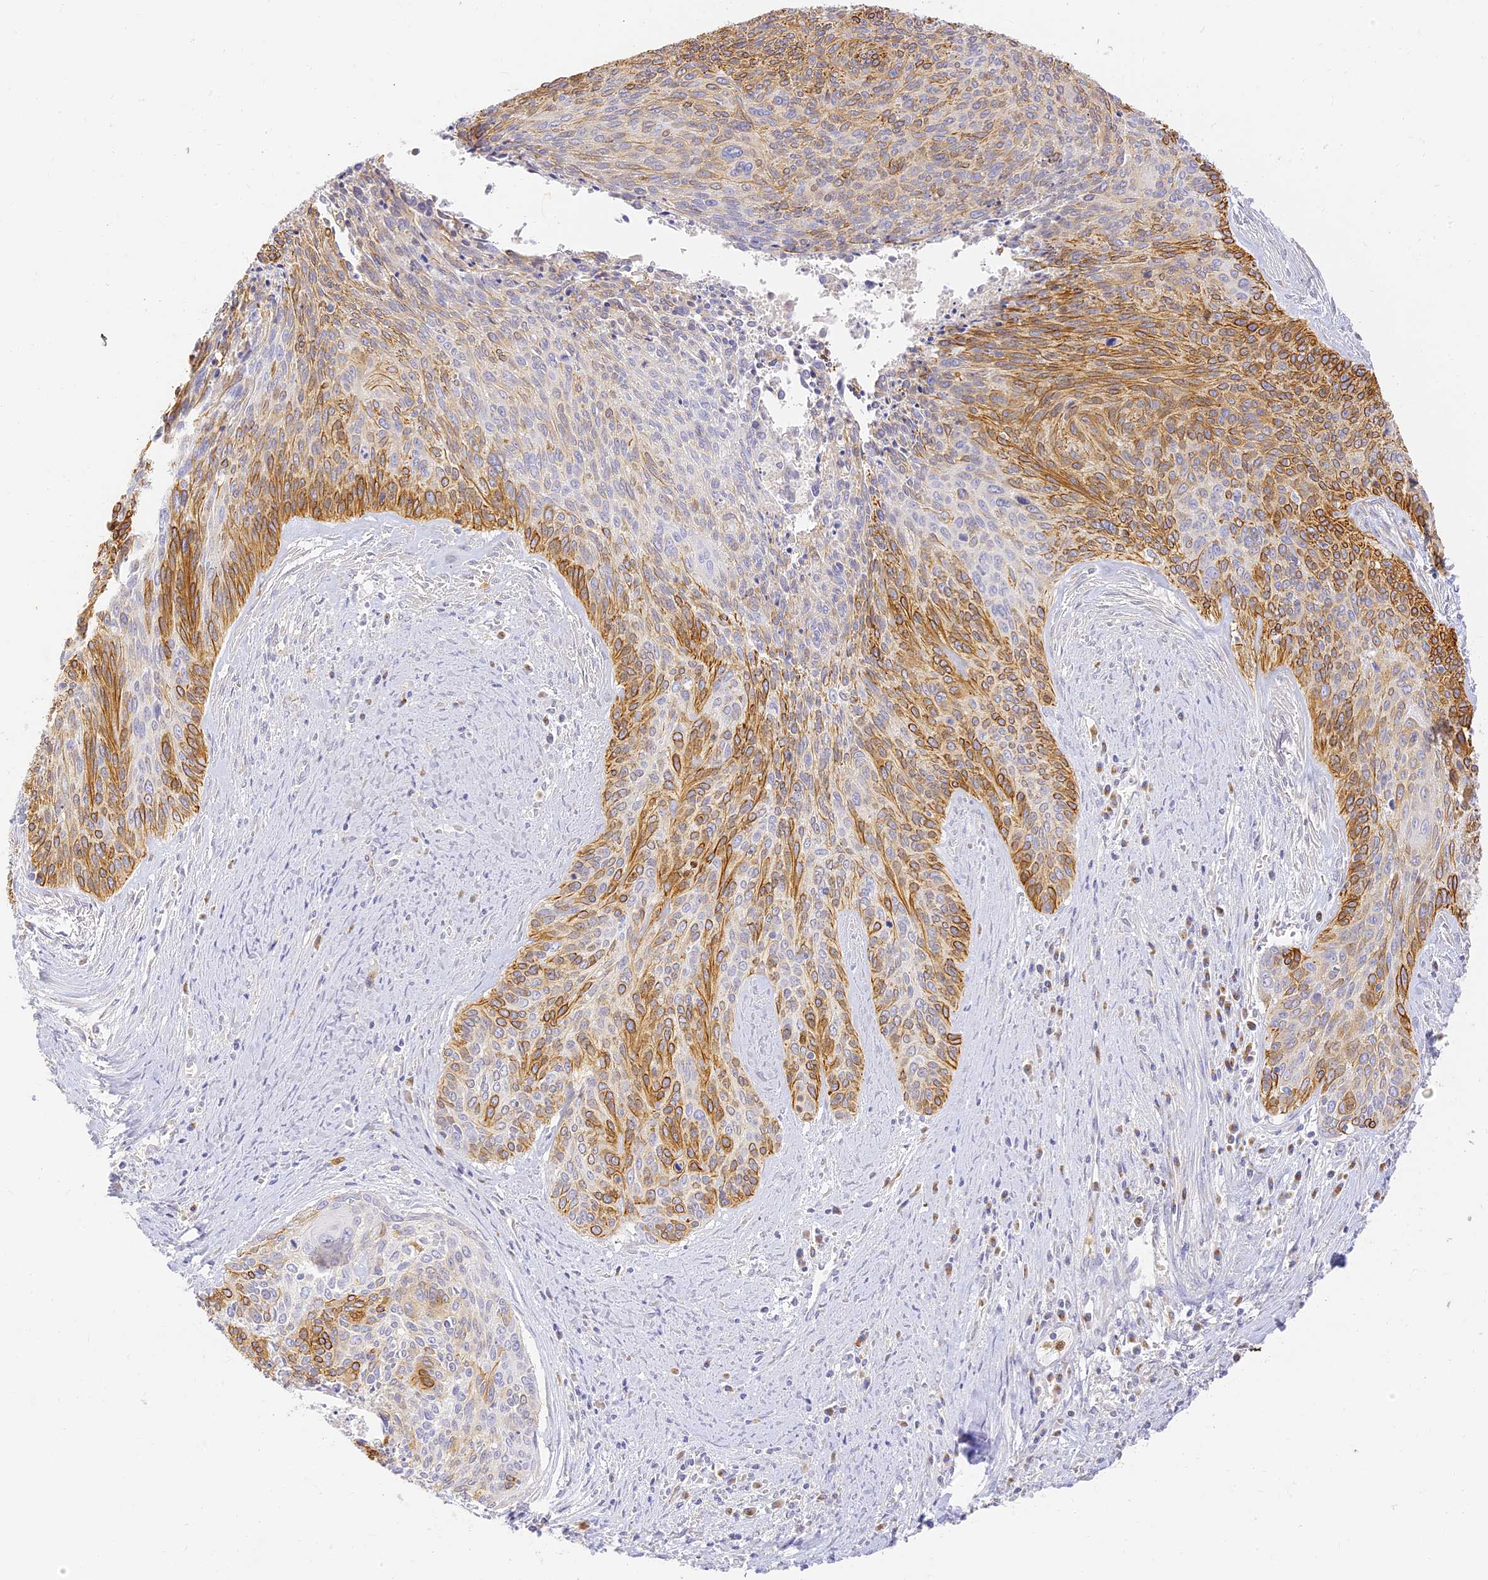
{"staining": {"intensity": "moderate", "quantity": "25%-75%", "location": "cytoplasmic/membranous"}, "tissue": "cervical cancer", "cell_type": "Tumor cells", "image_type": "cancer", "snomed": [{"axis": "morphology", "description": "Squamous cell carcinoma, NOS"}, {"axis": "topography", "description": "Cervix"}], "caption": "Tumor cells exhibit medium levels of moderate cytoplasmic/membranous expression in approximately 25%-75% of cells in human squamous cell carcinoma (cervical).", "gene": "SEC13", "patient": {"sex": "female", "age": 55}}